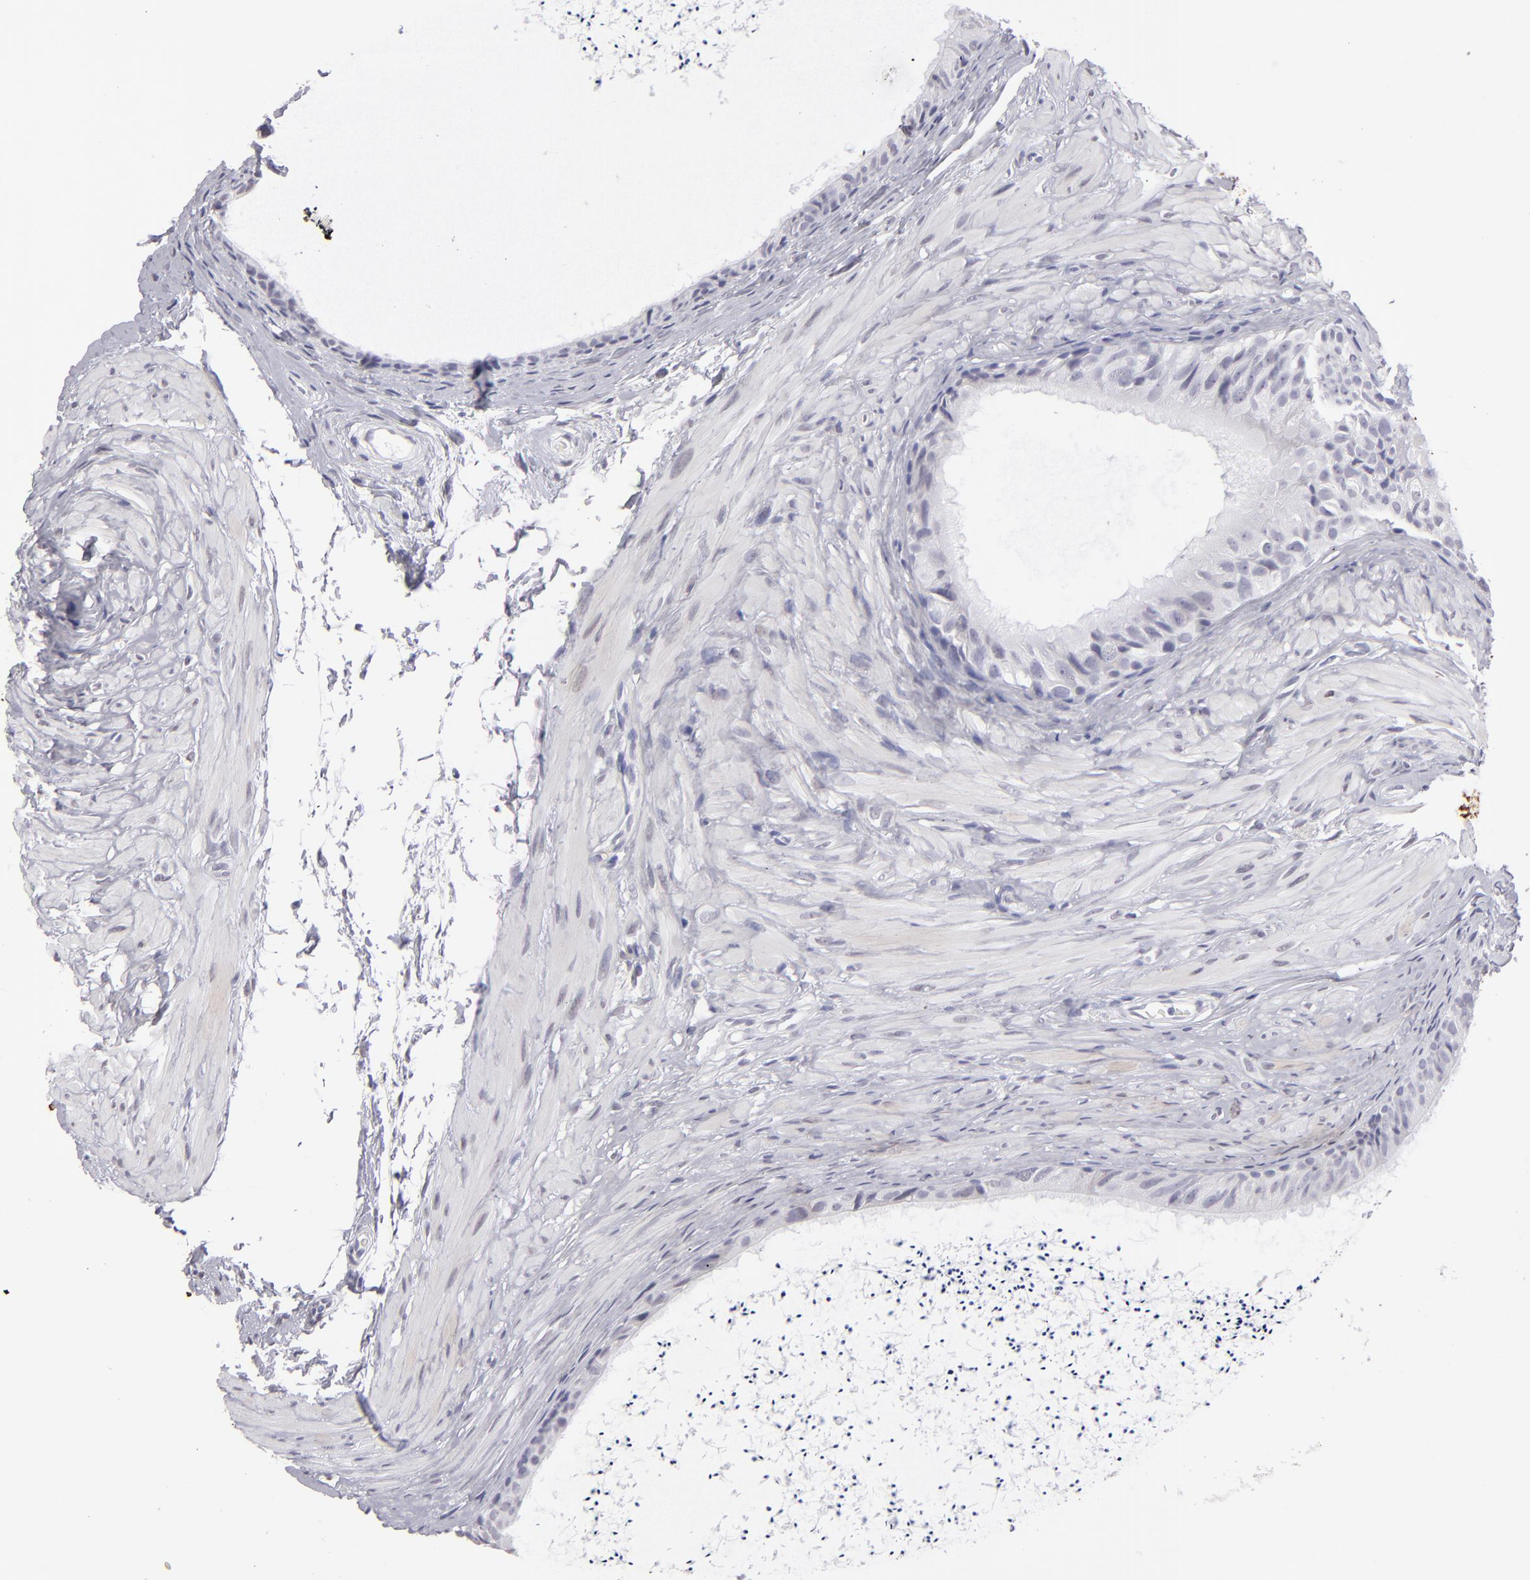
{"staining": {"intensity": "negative", "quantity": "none", "location": "none"}, "tissue": "epididymis", "cell_type": "Glandular cells", "image_type": "normal", "snomed": [{"axis": "morphology", "description": "Normal tissue, NOS"}, {"axis": "topography", "description": "Epididymis"}], "caption": "IHC micrograph of normal epididymis: epididymis stained with DAB (3,3'-diaminobenzidine) displays no significant protein staining in glandular cells.", "gene": "ALDOB", "patient": {"sex": "male", "age": 77}}